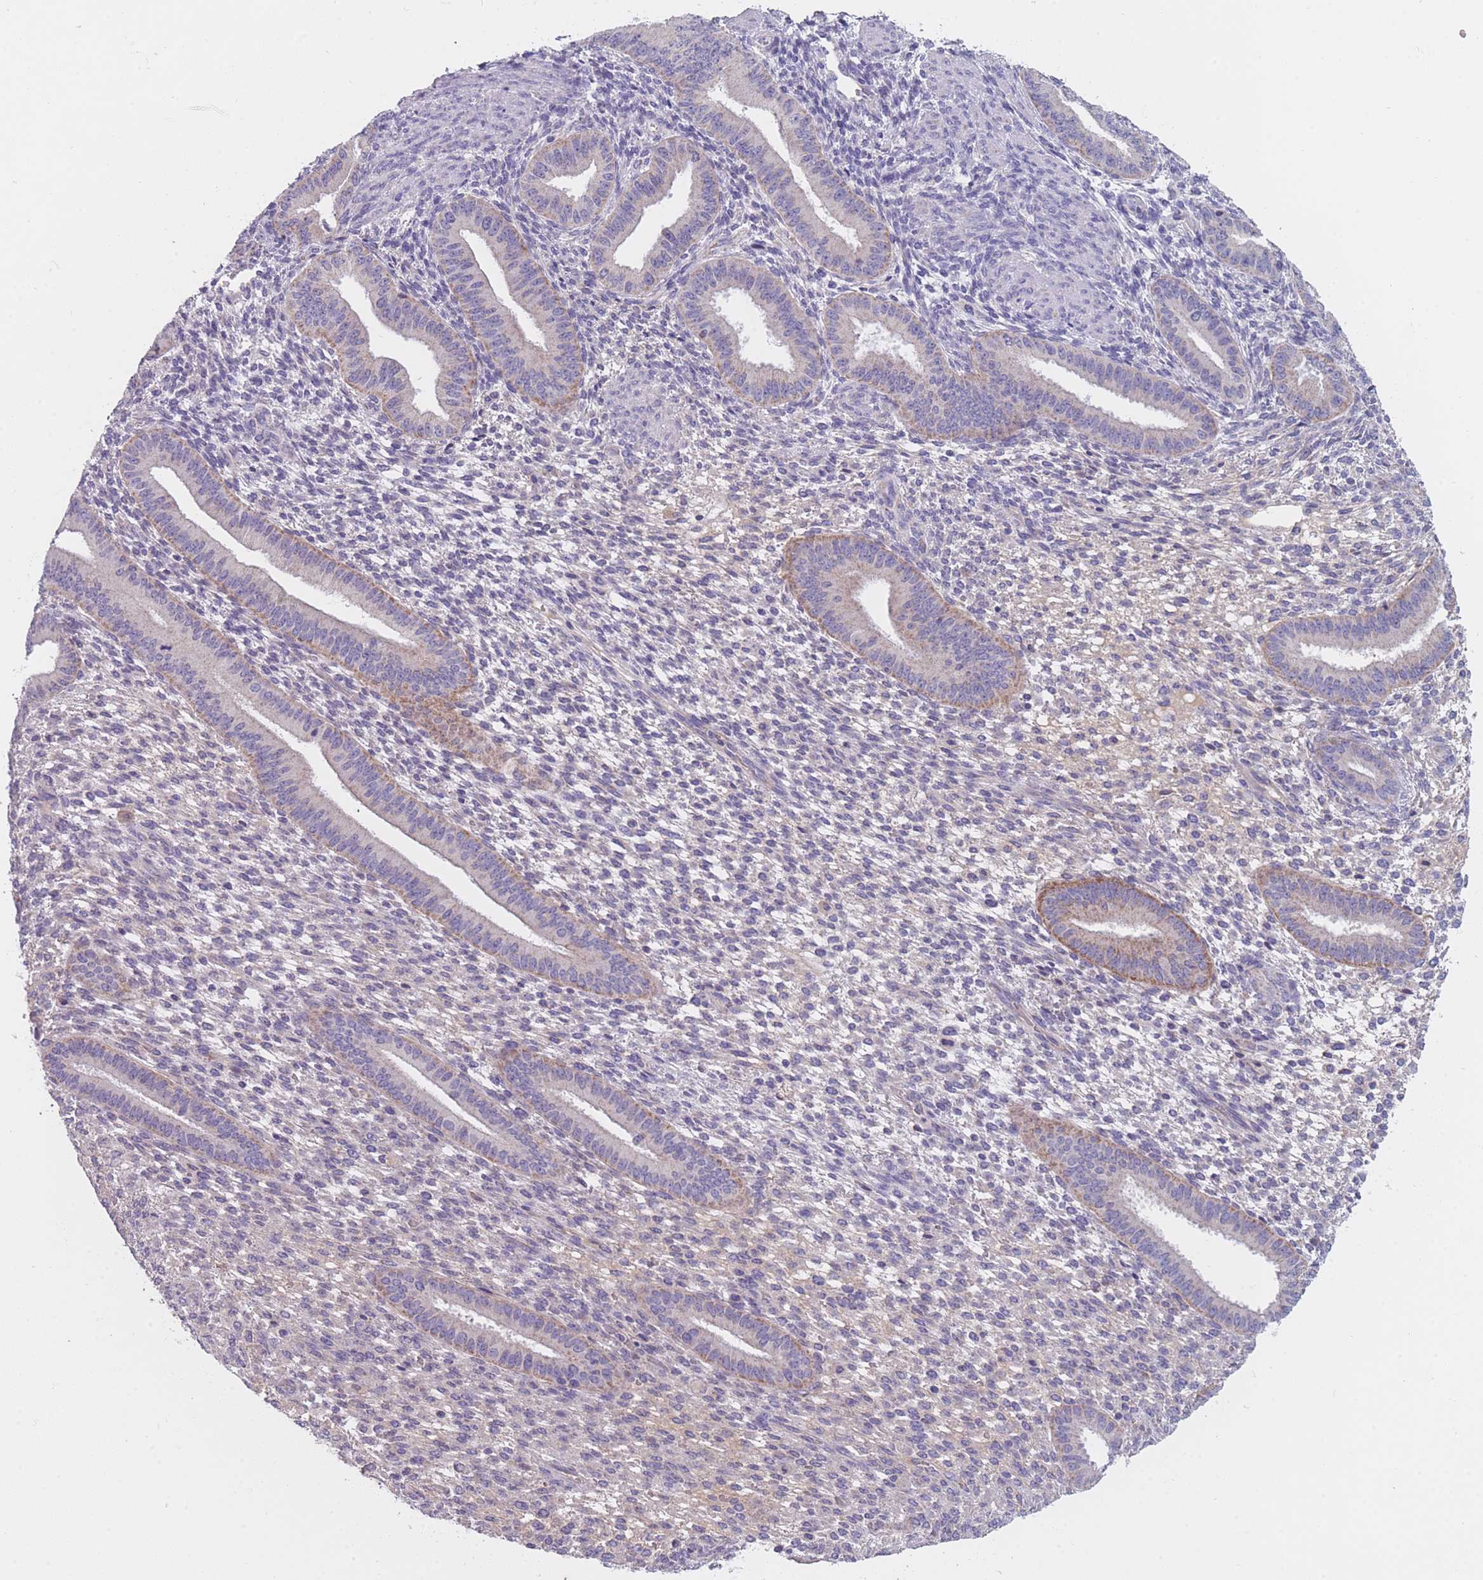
{"staining": {"intensity": "negative", "quantity": "none", "location": "none"}, "tissue": "endometrium", "cell_type": "Cells in endometrial stroma", "image_type": "normal", "snomed": [{"axis": "morphology", "description": "Normal tissue, NOS"}, {"axis": "topography", "description": "Endometrium"}], "caption": "A histopathology image of human endometrium is negative for staining in cells in endometrial stroma. (Stains: DAB immunohistochemistry with hematoxylin counter stain, Microscopy: brightfield microscopy at high magnification).", "gene": "MRPS14", "patient": {"sex": "female", "age": 36}}